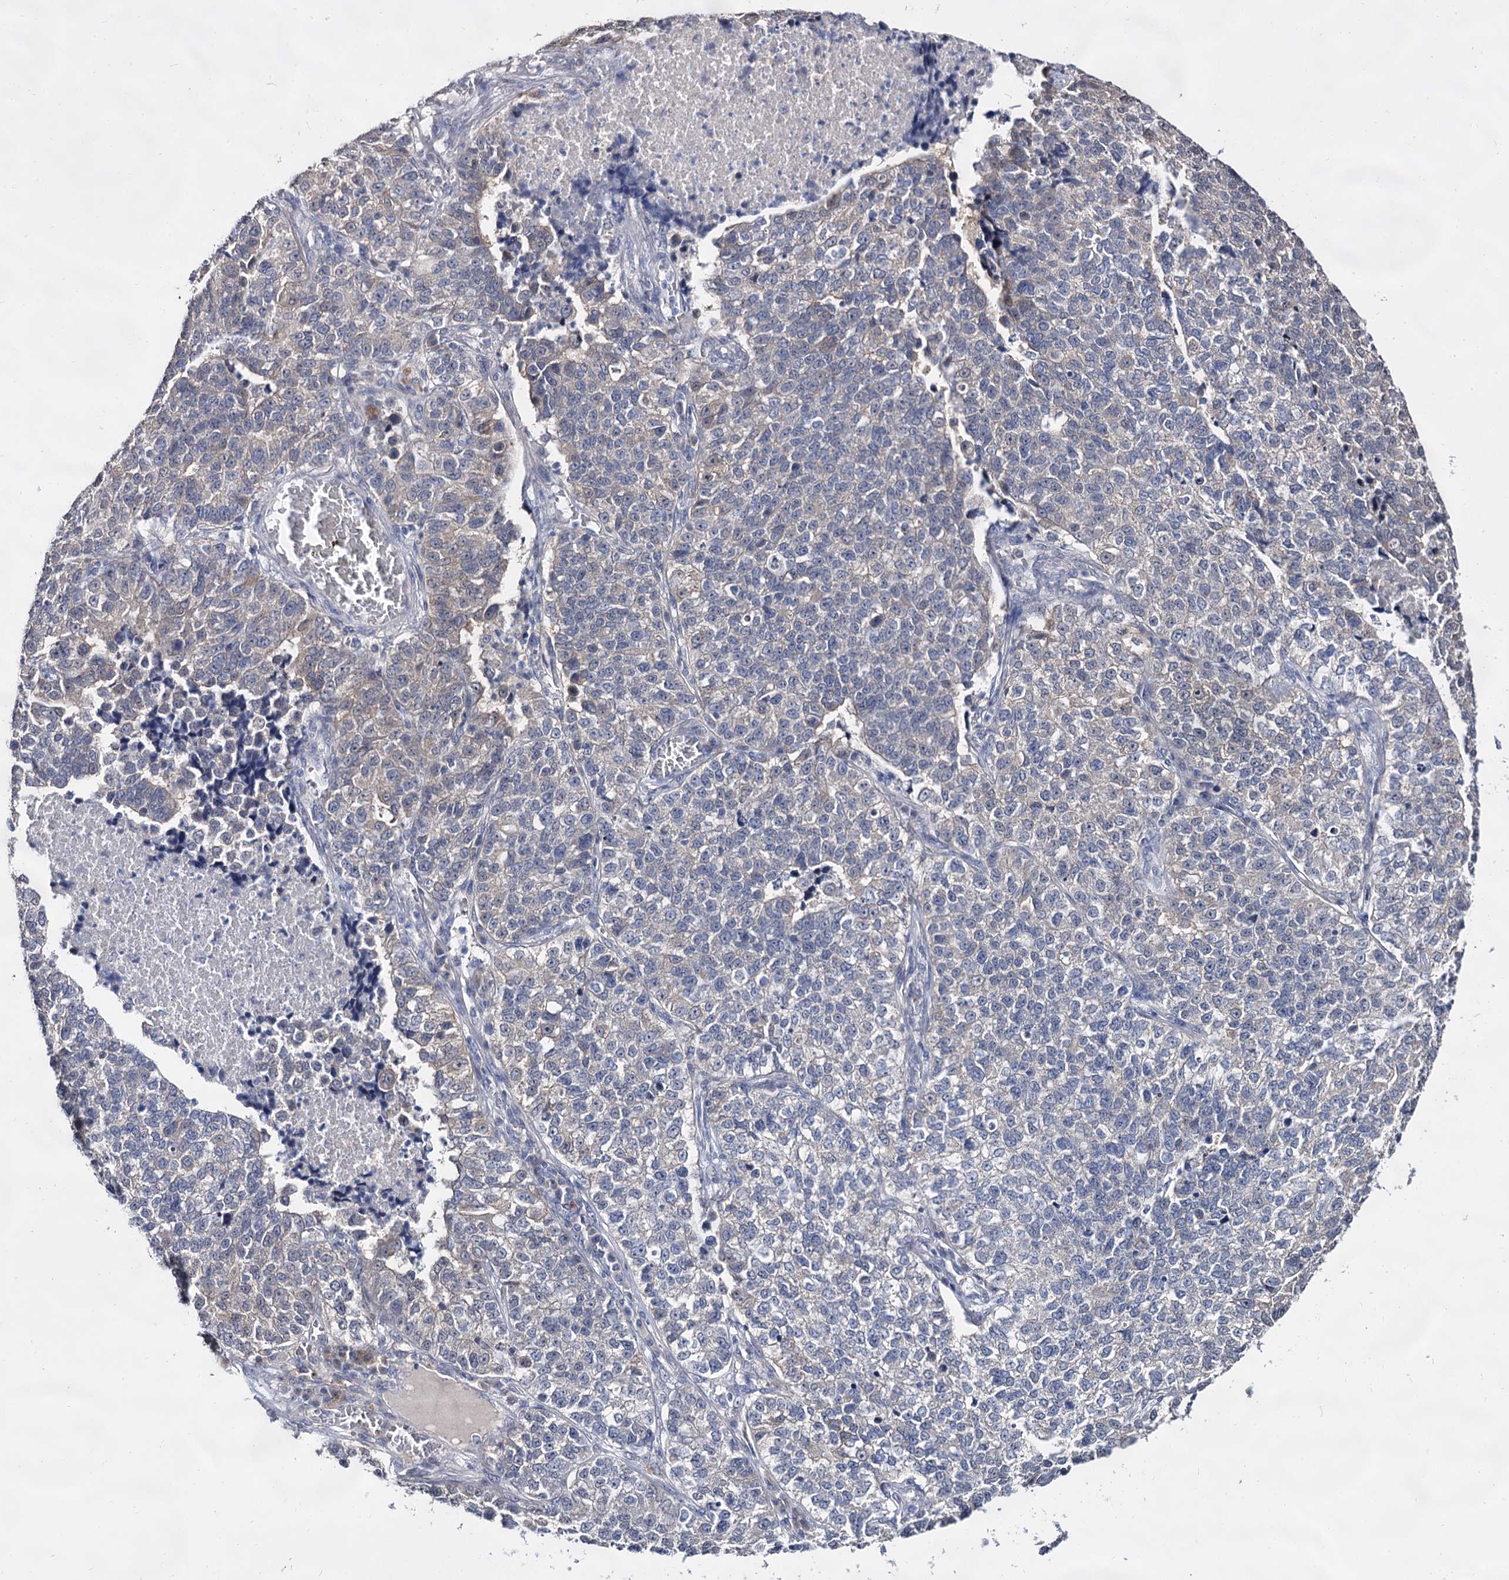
{"staining": {"intensity": "negative", "quantity": "none", "location": "none"}, "tissue": "lung cancer", "cell_type": "Tumor cells", "image_type": "cancer", "snomed": [{"axis": "morphology", "description": "Adenocarcinoma, NOS"}, {"axis": "topography", "description": "Lung"}], "caption": "This is a photomicrograph of immunohistochemistry (IHC) staining of lung adenocarcinoma, which shows no expression in tumor cells.", "gene": "ARFIP2", "patient": {"sex": "male", "age": 49}}